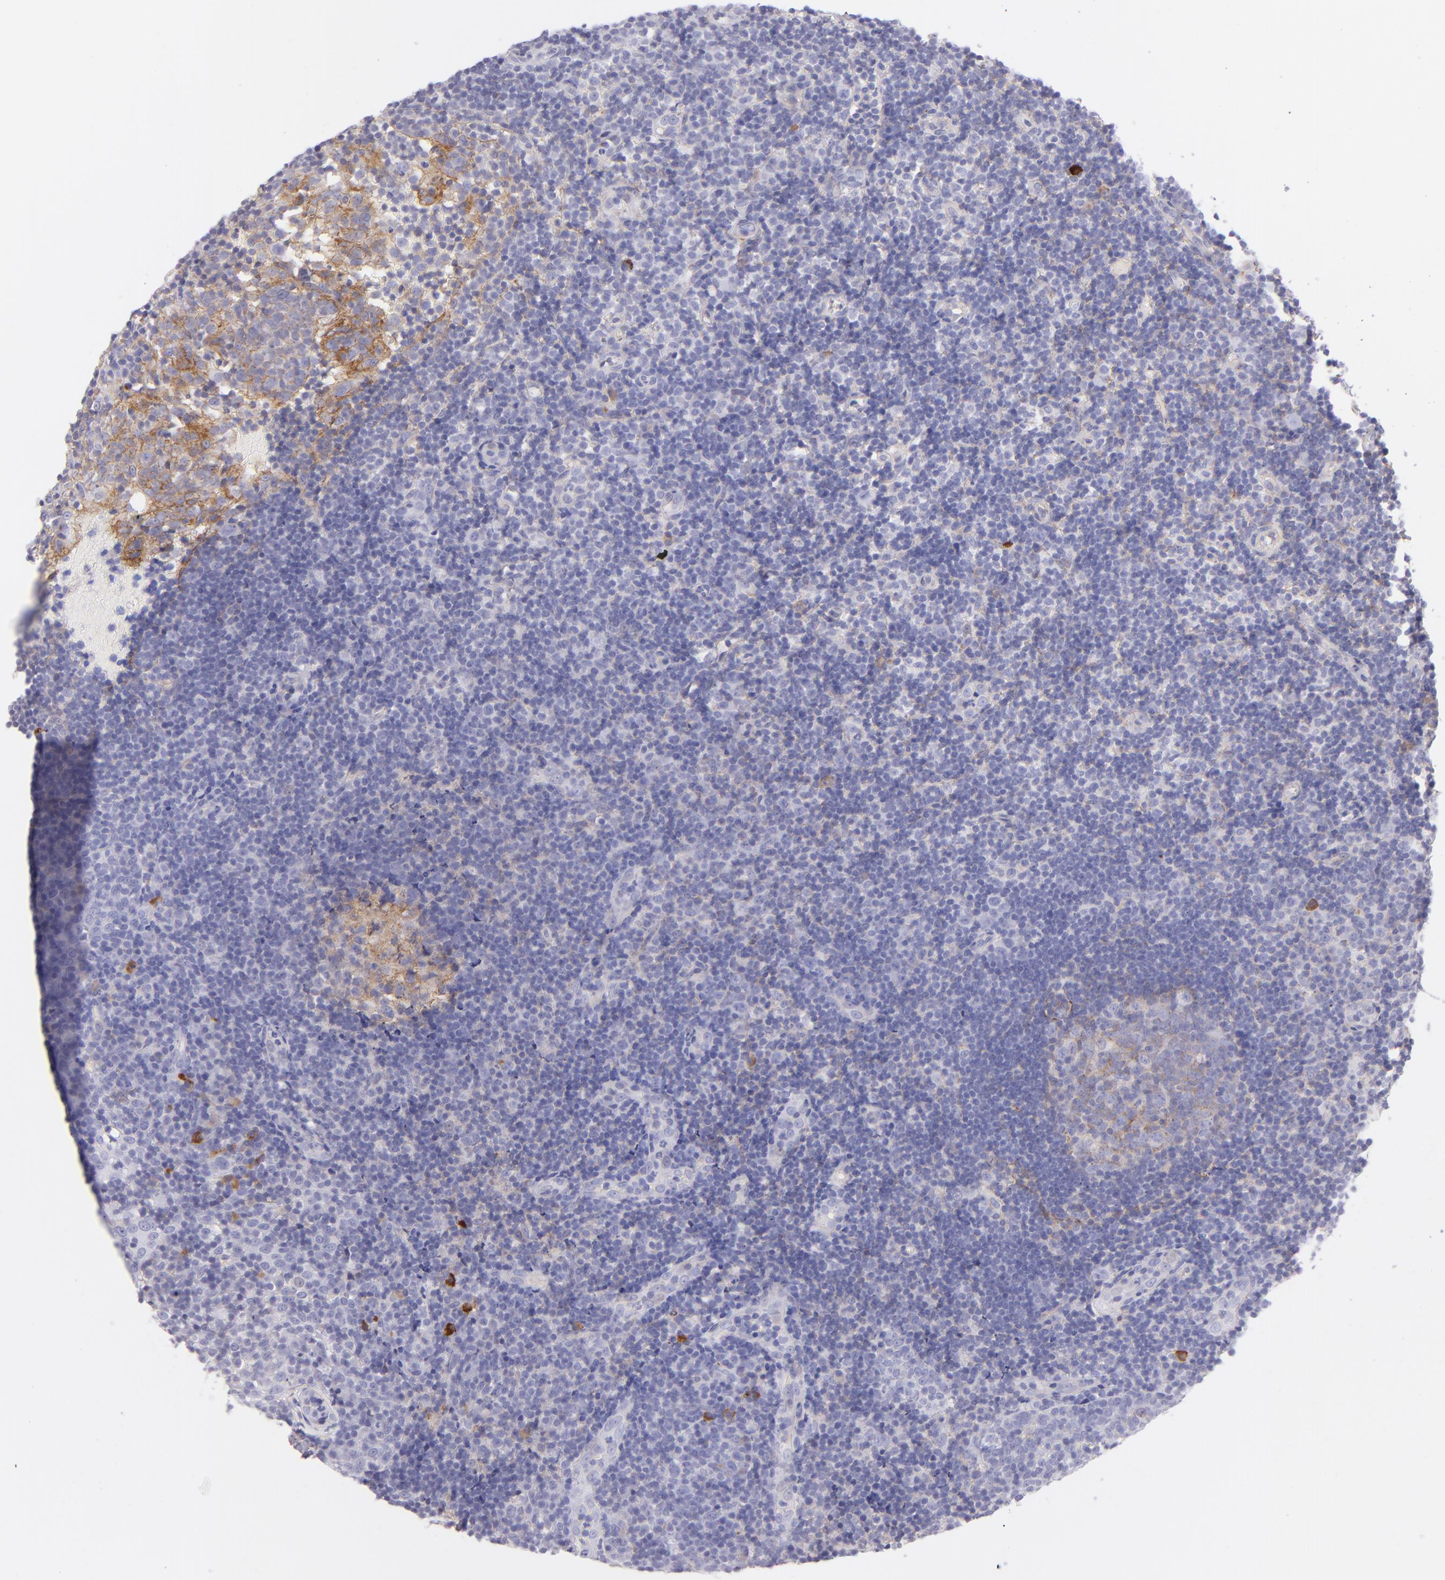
{"staining": {"intensity": "strong", "quantity": ">75%", "location": "cytoplasmic/membranous"}, "tissue": "tonsil", "cell_type": "Germinal center cells", "image_type": "normal", "snomed": [{"axis": "morphology", "description": "Normal tissue, NOS"}, {"axis": "topography", "description": "Tonsil"}], "caption": "Protein expression analysis of normal tonsil displays strong cytoplasmic/membranous expression in approximately >75% of germinal center cells. (DAB (3,3'-diaminobenzidine) IHC with brightfield microscopy, high magnification).", "gene": "CD81", "patient": {"sex": "female", "age": 40}}